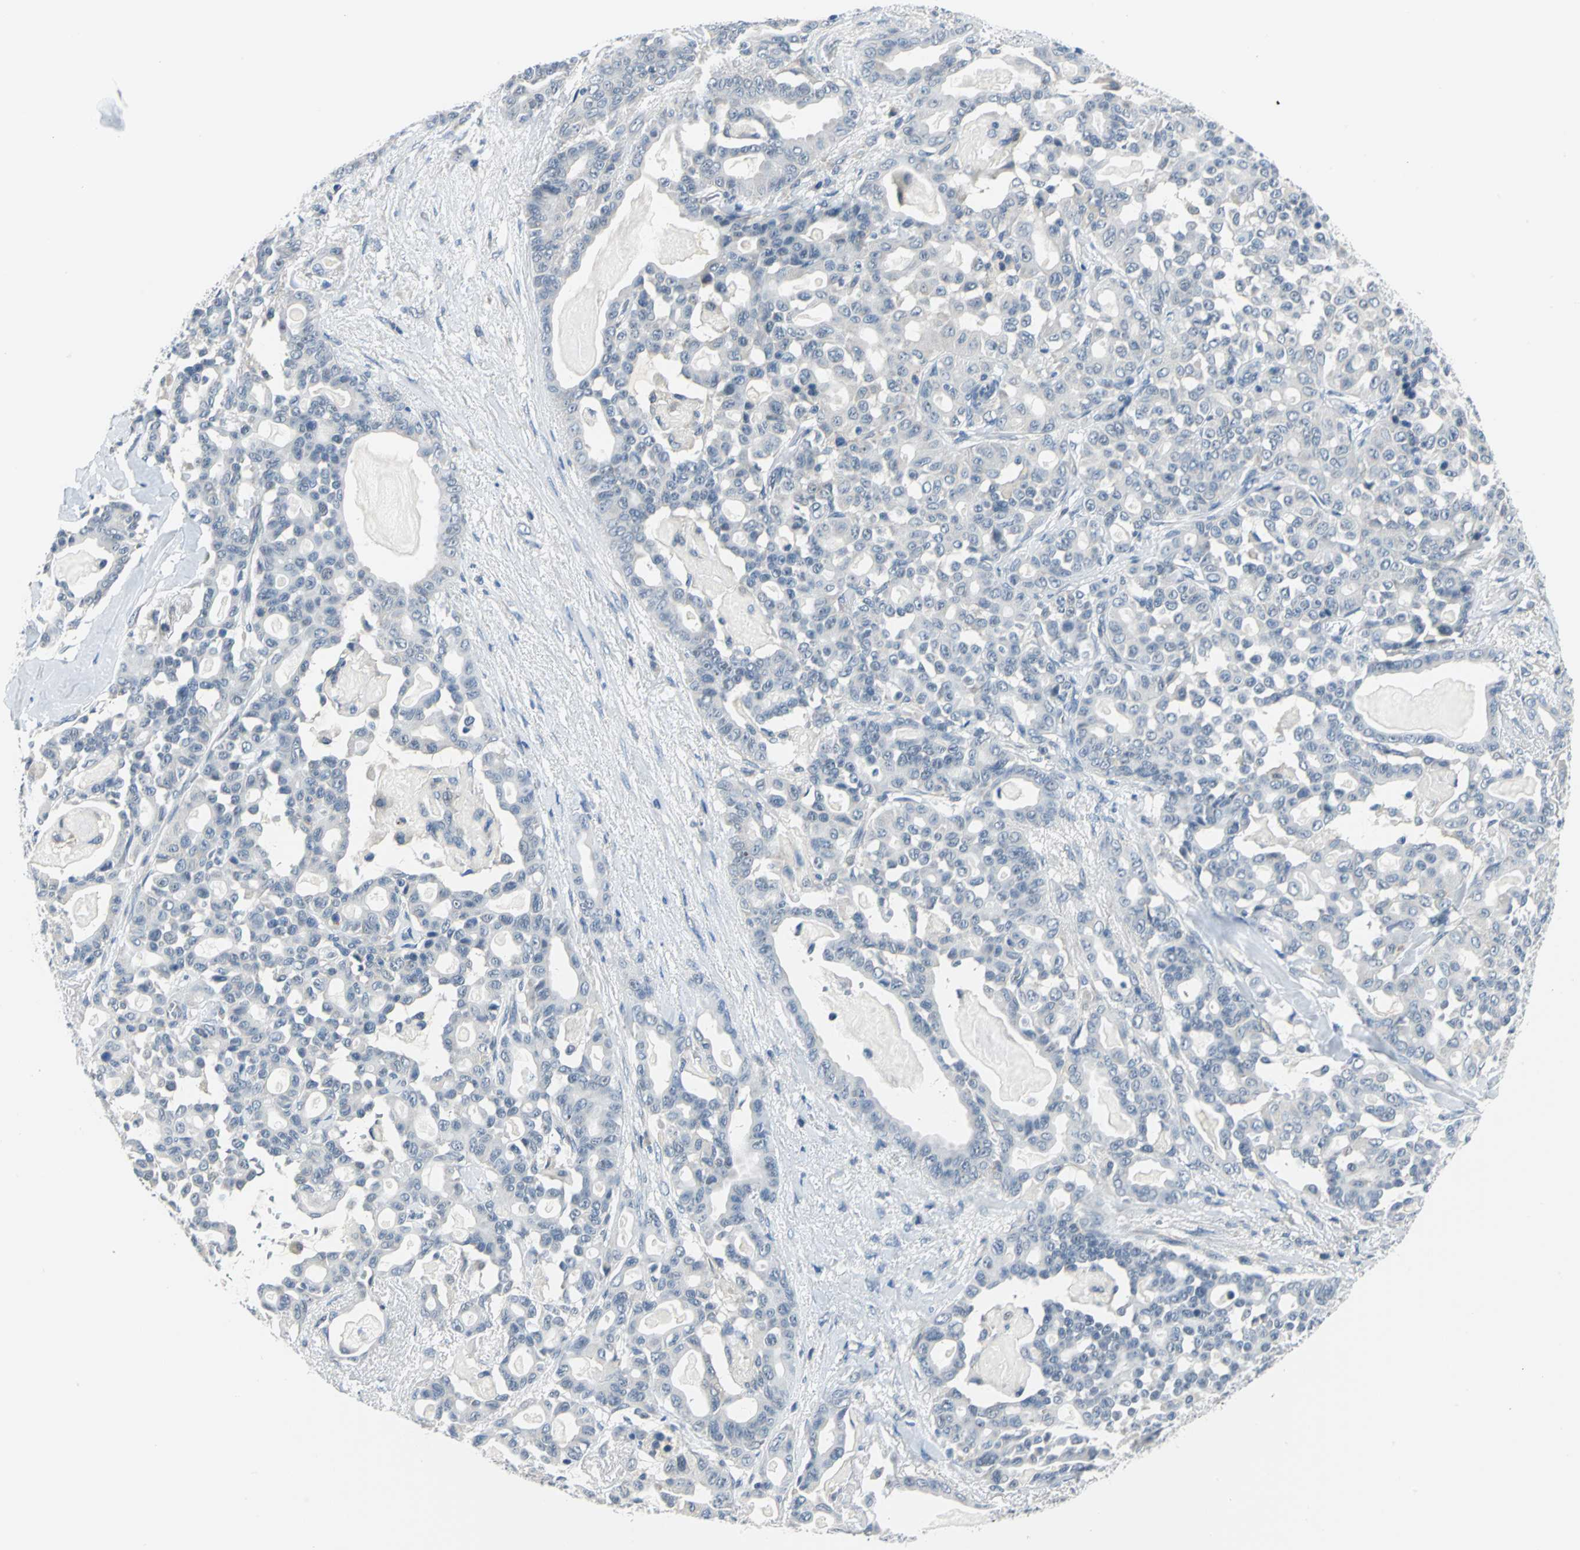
{"staining": {"intensity": "negative", "quantity": "none", "location": "none"}, "tissue": "pancreatic cancer", "cell_type": "Tumor cells", "image_type": "cancer", "snomed": [{"axis": "morphology", "description": "Adenocarcinoma, NOS"}, {"axis": "topography", "description": "Pancreas"}], "caption": "This image is of pancreatic cancer (adenocarcinoma) stained with immunohistochemistry (IHC) to label a protein in brown with the nuclei are counter-stained blue. There is no expression in tumor cells.", "gene": "ZNF415", "patient": {"sex": "male", "age": 63}}